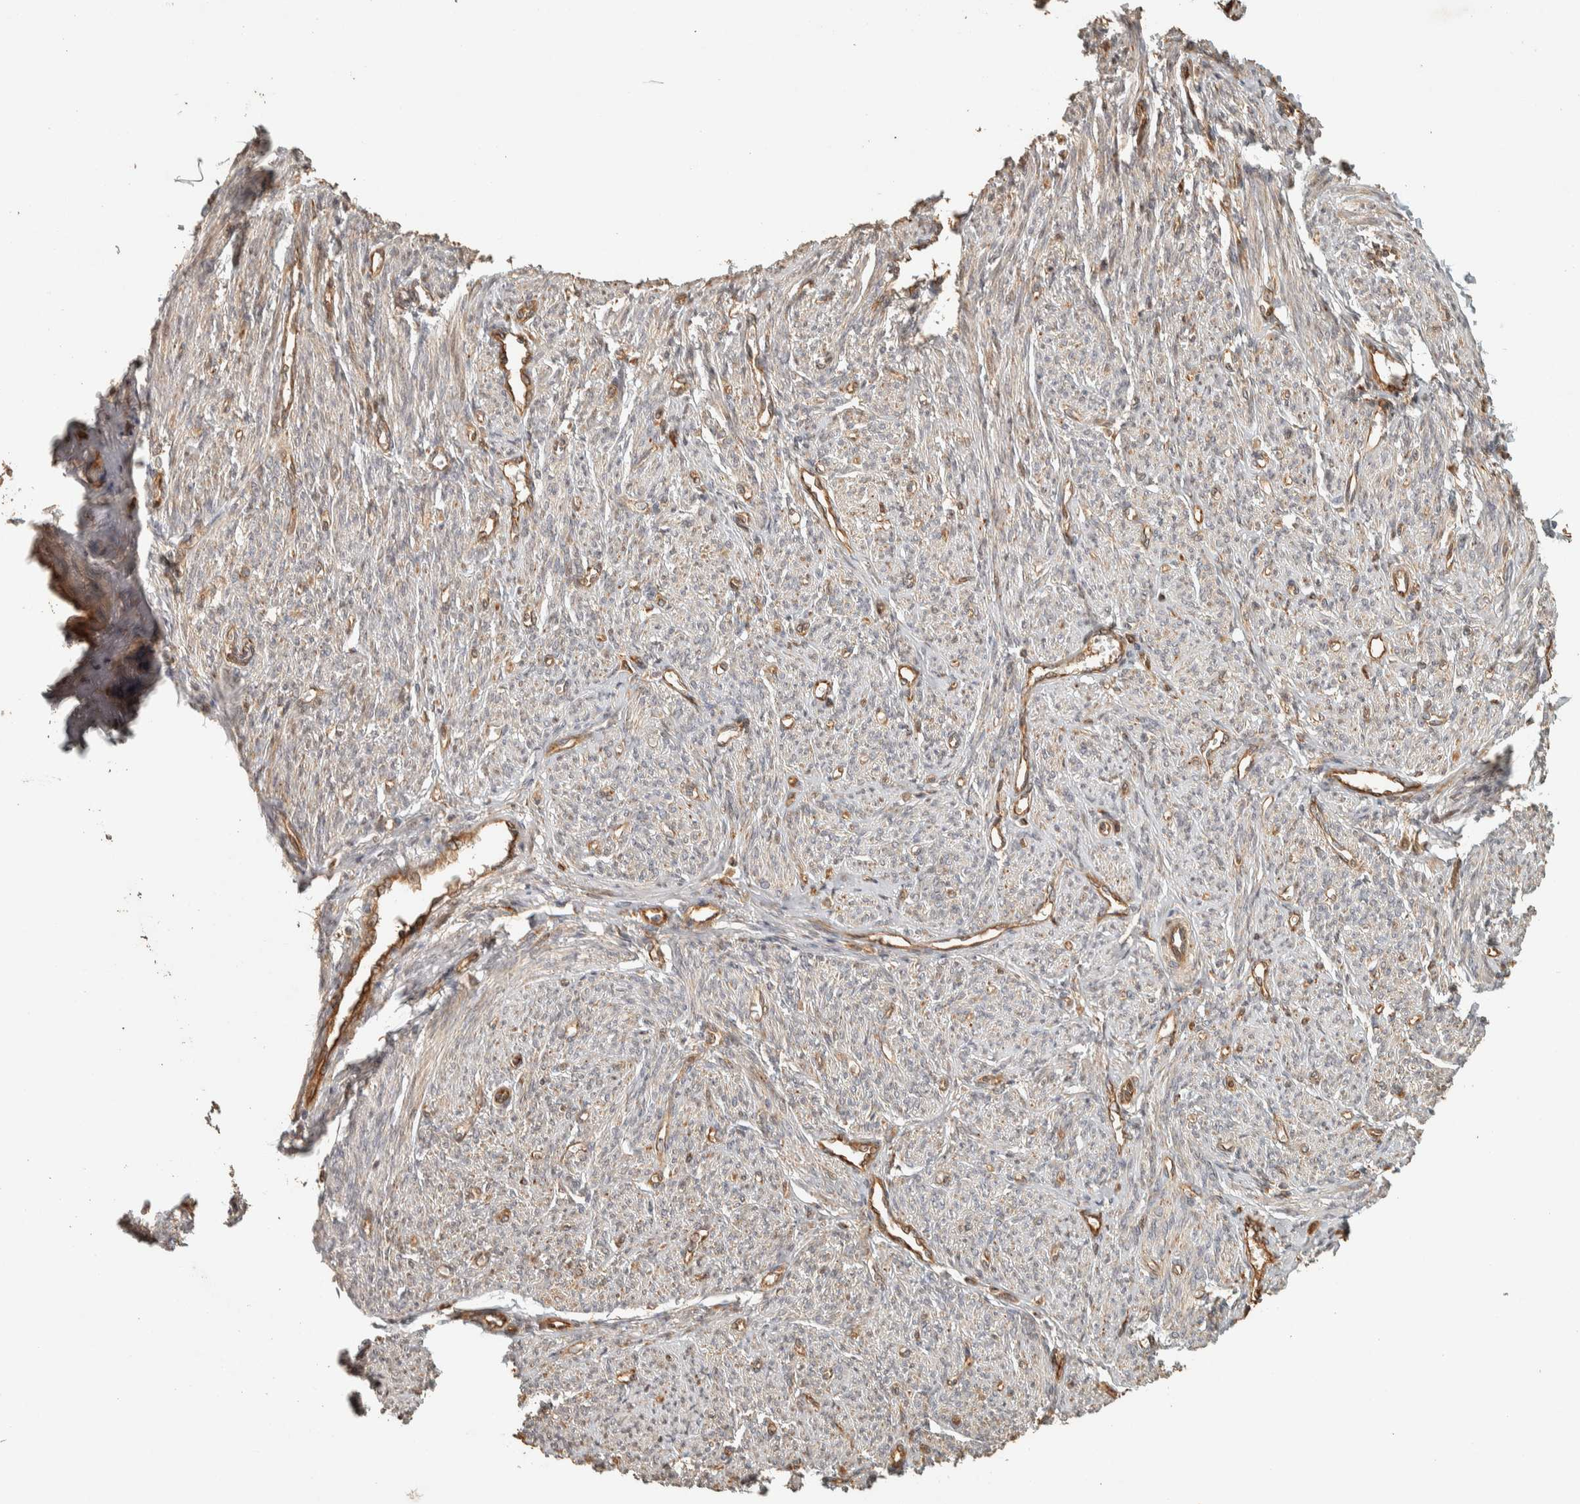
{"staining": {"intensity": "moderate", "quantity": "25%-75%", "location": "cytoplasmic/membranous"}, "tissue": "smooth muscle", "cell_type": "Smooth muscle cells", "image_type": "normal", "snomed": [{"axis": "morphology", "description": "Normal tissue, NOS"}, {"axis": "topography", "description": "Smooth muscle"}], "caption": "A brown stain labels moderate cytoplasmic/membranous expression of a protein in smooth muscle cells of benign smooth muscle.", "gene": "EXOC7", "patient": {"sex": "female", "age": 65}}